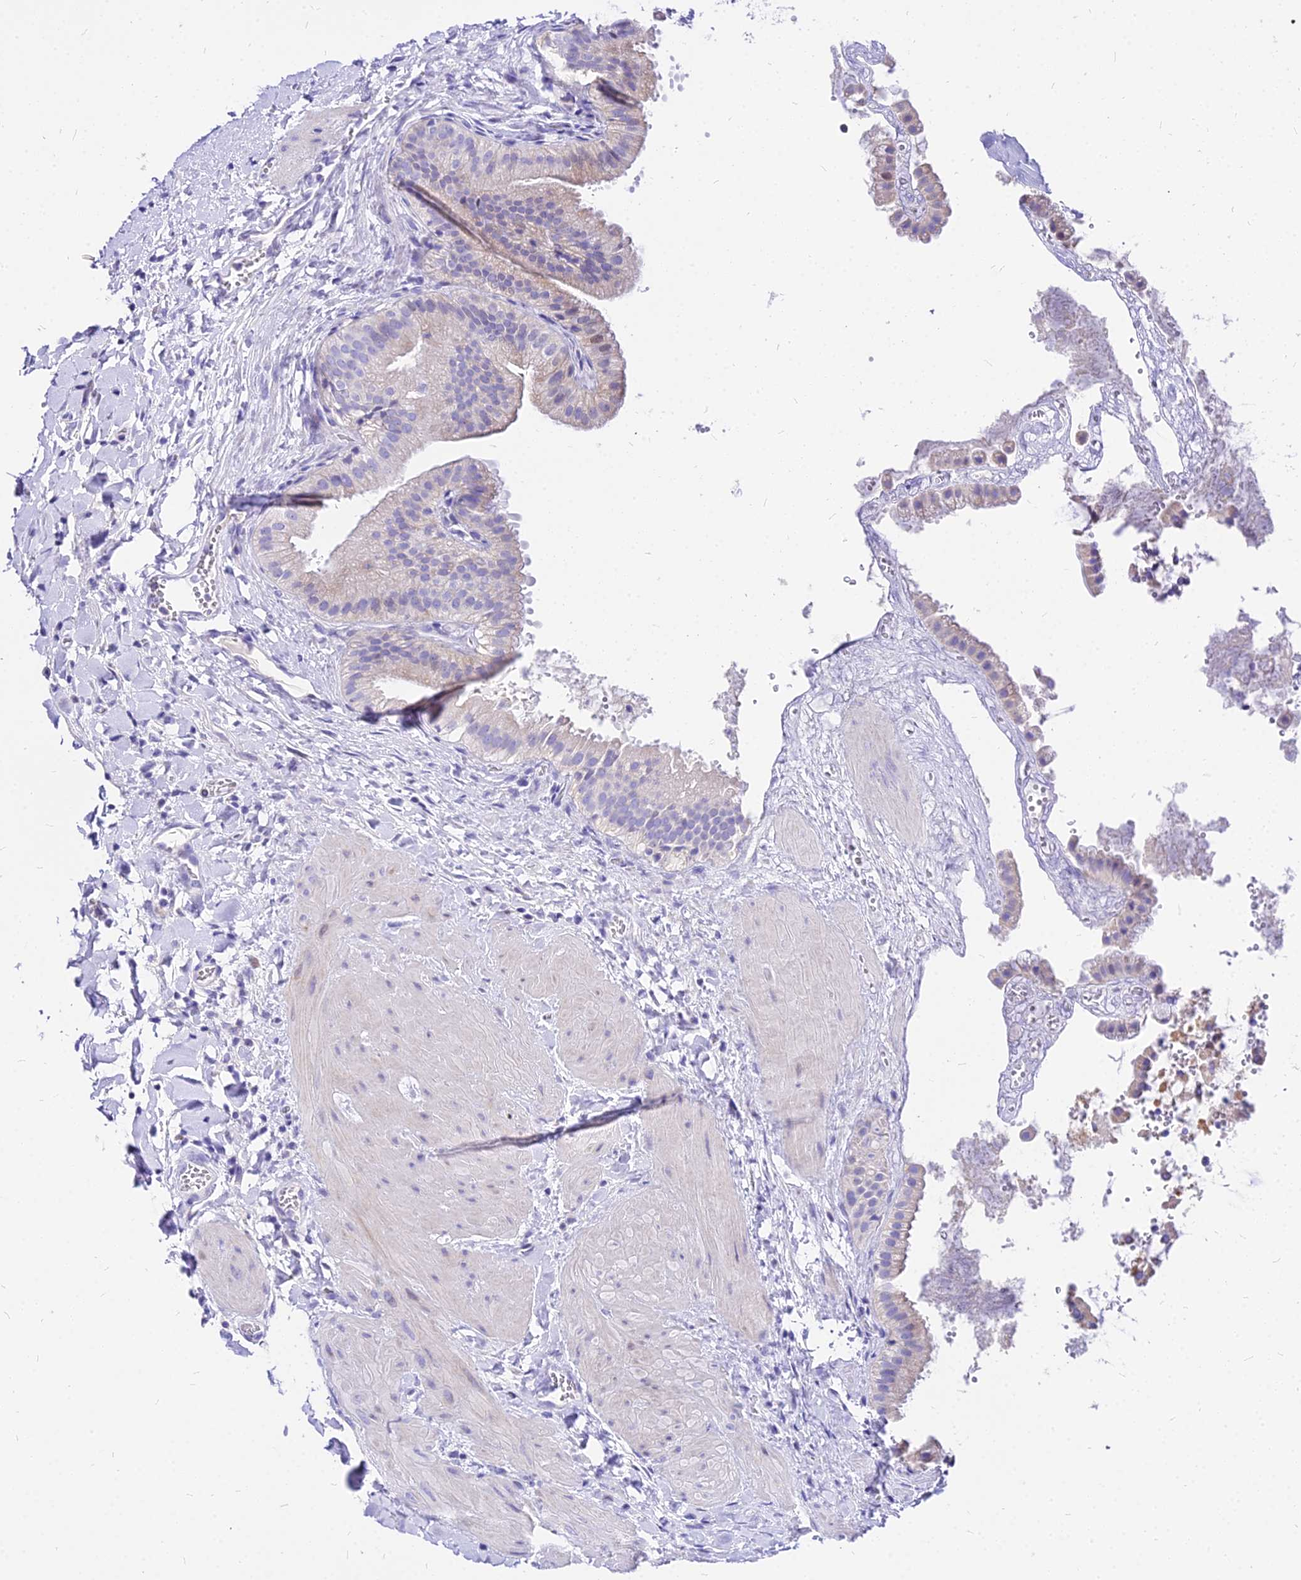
{"staining": {"intensity": "negative", "quantity": "none", "location": "none"}, "tissue": "gallbladder", "cell_type": "Glandular cells", "image_type": "normal", "snomed": [{"axis": "morphology", "description": "Normal tissue, NOS"}, {"axis": "topography", "description": "Gallbladder"}], "caption": "DAB immunohistochemical staining of unremarkable gallbladder displays no significant staining in glandular cells.", "gene": "CARD18", "patient": {"sex": "male", "age": 55}}